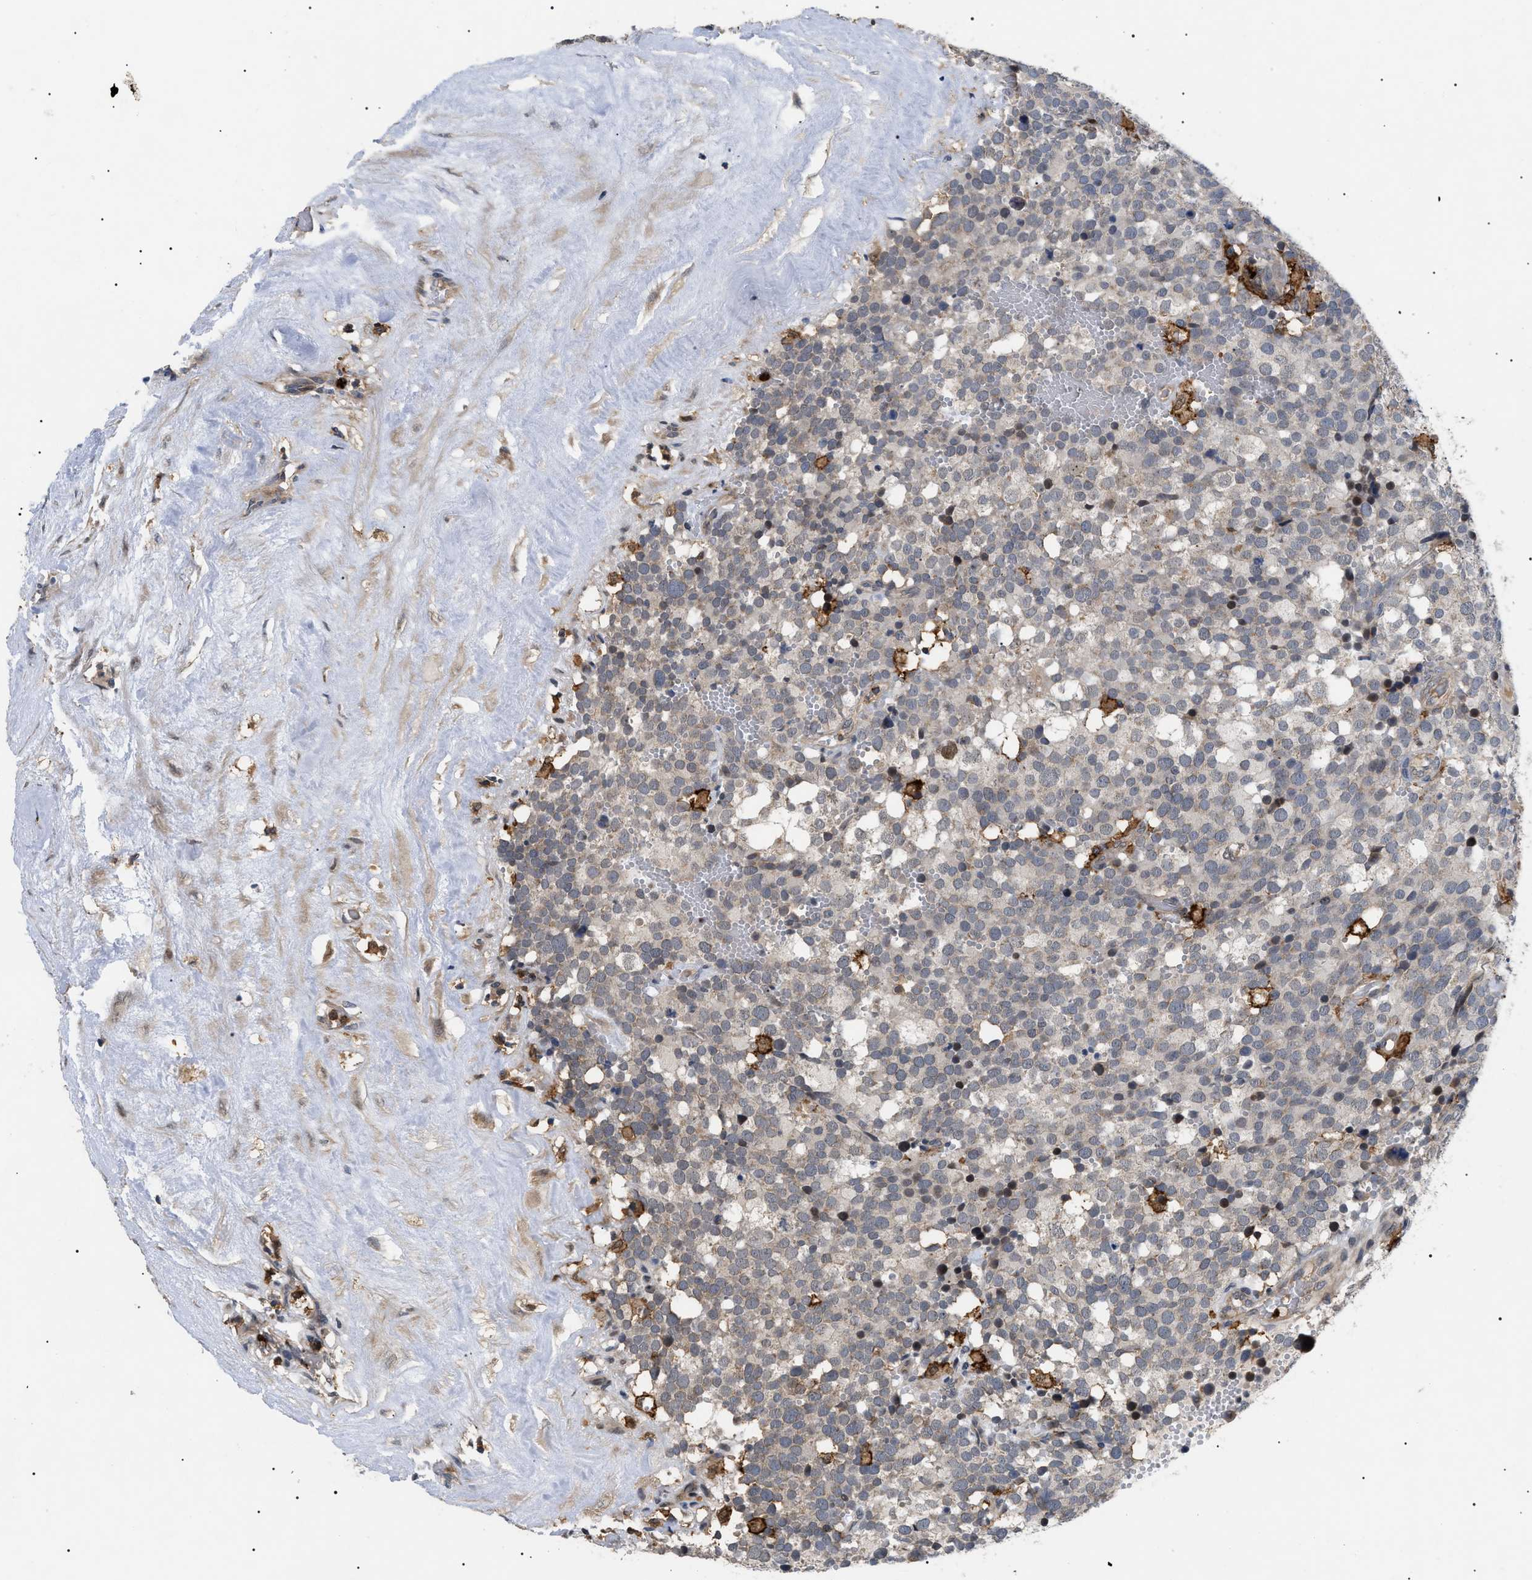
{"staining": {"intensity": "weak", "quantity": "<25%", "location": "cytoplasmic/membranous"}, "tissue": "testis cancer", "cell_type": "Tumor cells", "image_type": "cancer", "snomed": [{"axis": "morphology", "description": "Seminoma, NOS"}, {"axis": "topography", "description": "Testis"}], "caption": "Tumor cells show no significant positivity in seminoma (testis).", "gene": "CD300A", "patient": {"sex": "male", "age": 71}}